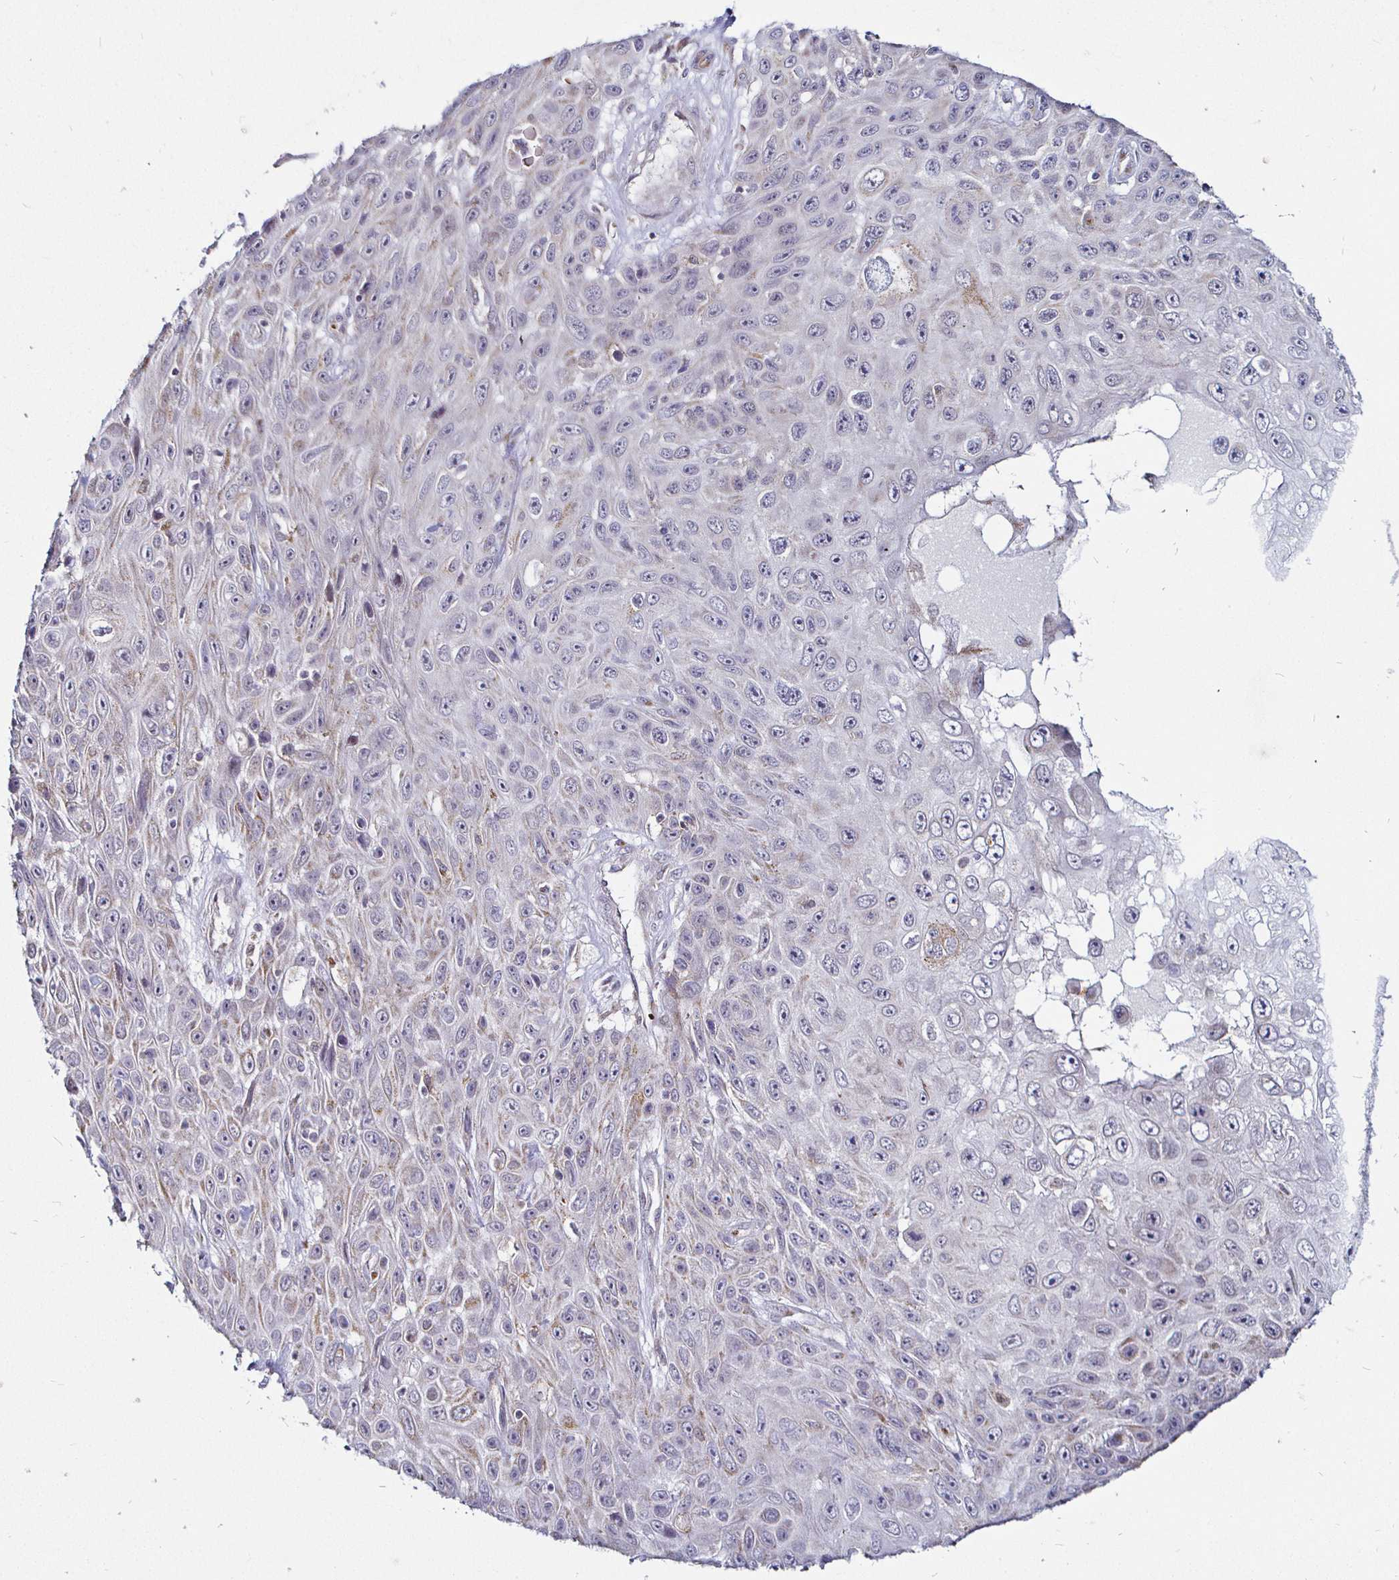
{"staining": {"intensity": "weak", "quantity": "<25%", "location": "cytoplasmic/membranous"}, "tissue": "skin cancer", "cell_type": "Tumor cells", "image_type": "cancer", "snomed": [{"axis": "morphology", "description": "Squamous cell carcinoma, NOS"}, {"axis": "topography", "description": "Skin"}], "caption": "The immunohistochemistry histopathology image has no significant staining in tumor cells of skin squamous cell carcinoma tissue. (Brightfield microscopy of DAB (3,3'-diaminobenzidine) immunohistochemistry (IHC) at high magnification).", "gene": "ATG3", "patient": {"sex": "male", "age": 82}}